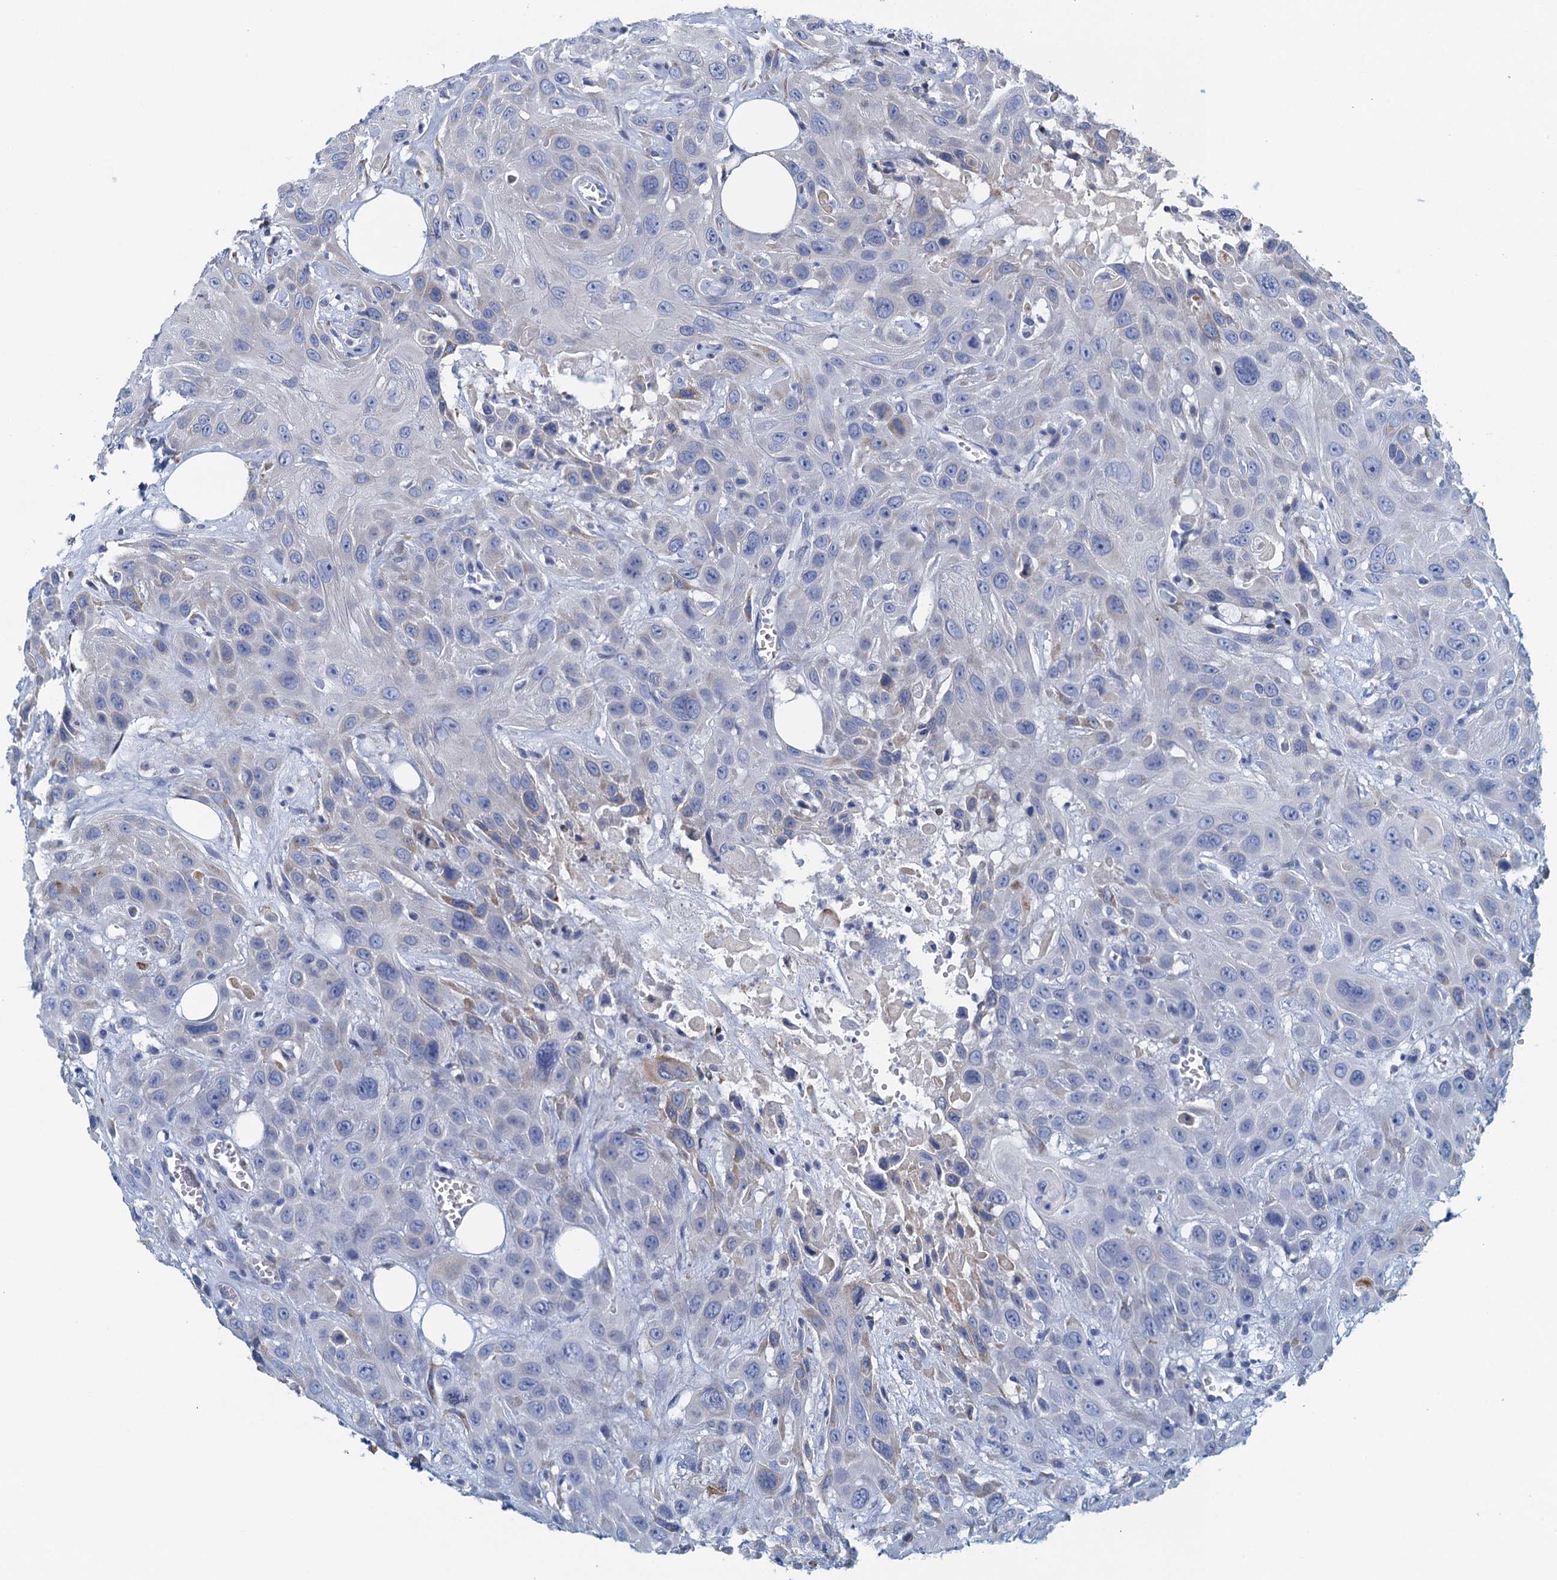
{"staining": {"intensity": "negative", "quantity": "none", "location": "none"}, "tissue": "head and neck cancer", "cell_type": "Tumor cells", "image_type": "cancer", "snomed": [{"axis": "morphology", "description": "Squamous cell carcinoma, NOS"}, {"axis": "topography", "description": "Head-Neck"}], "caption": "Immunohistochemistry (IHC) micrograph of human head and neck cancer (squamous cell carcinoma) stained for a protein (brown), which demonstrates no staining in tumor cells.", "gene": "C10orf88", "patient": {"sex": "male", "age": 81}}